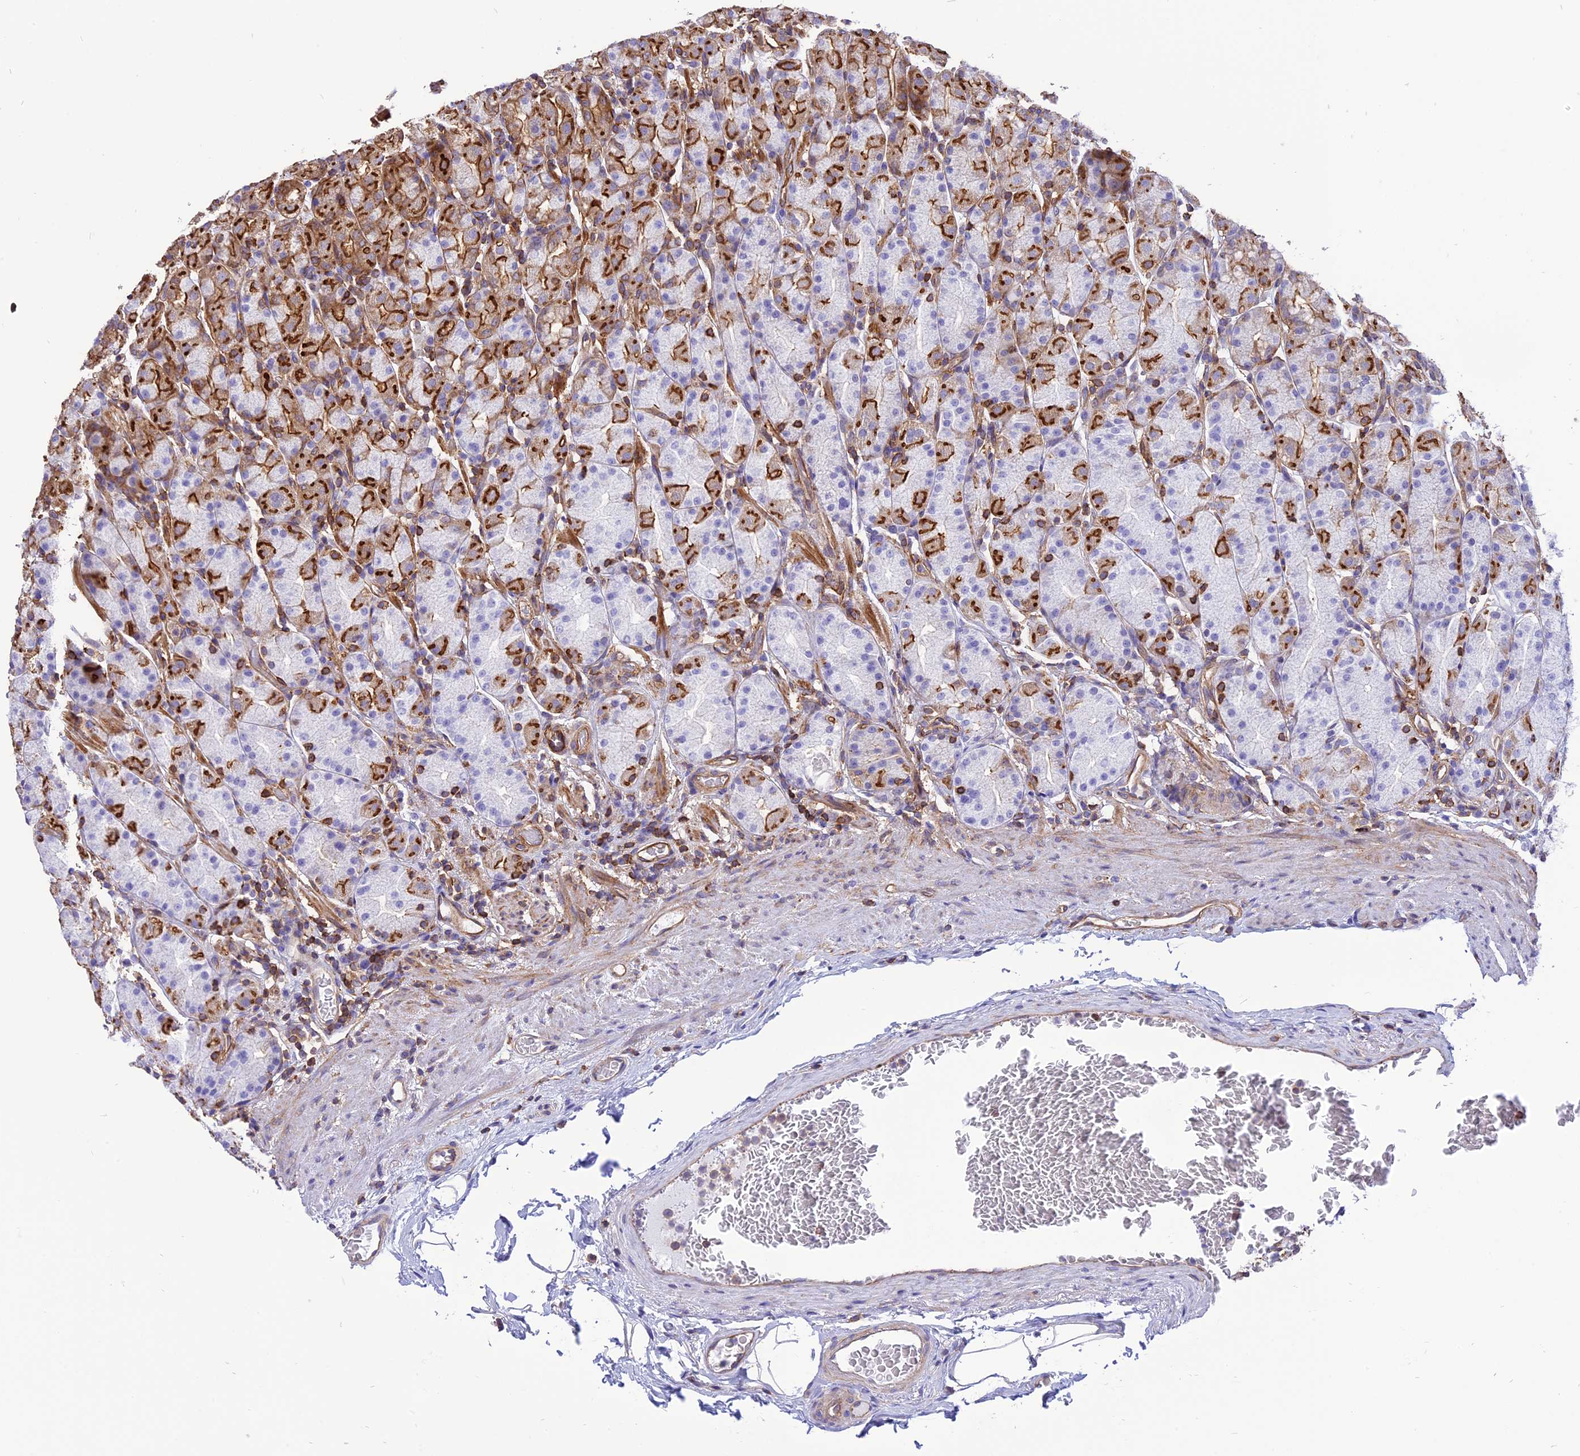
{"staining": {"intensity": "strong", "quantity": "25%-75%", "location": "cytoplasmic/membranous"}, "tissue": "stomach", "cell_type": "Glandular cells", "image_type": "normal", "snomed": [{"axis": "morphology", "description": "Normal tissue, NOS"}, {"axis": "topography", "description": "Stomach, upper"}, {"axis": "topography", "description": "Stomach, lower"}, {"axis": "topography", "description": "Small intestine"}], "caption": "Stomach stained with a brown dye displays strong cytoplasmic/membranous positive positivity in about 25%-75% of glandular cells.", "gene": "SEPTIN9", "patient": {"sex": "male", "age": 68}}